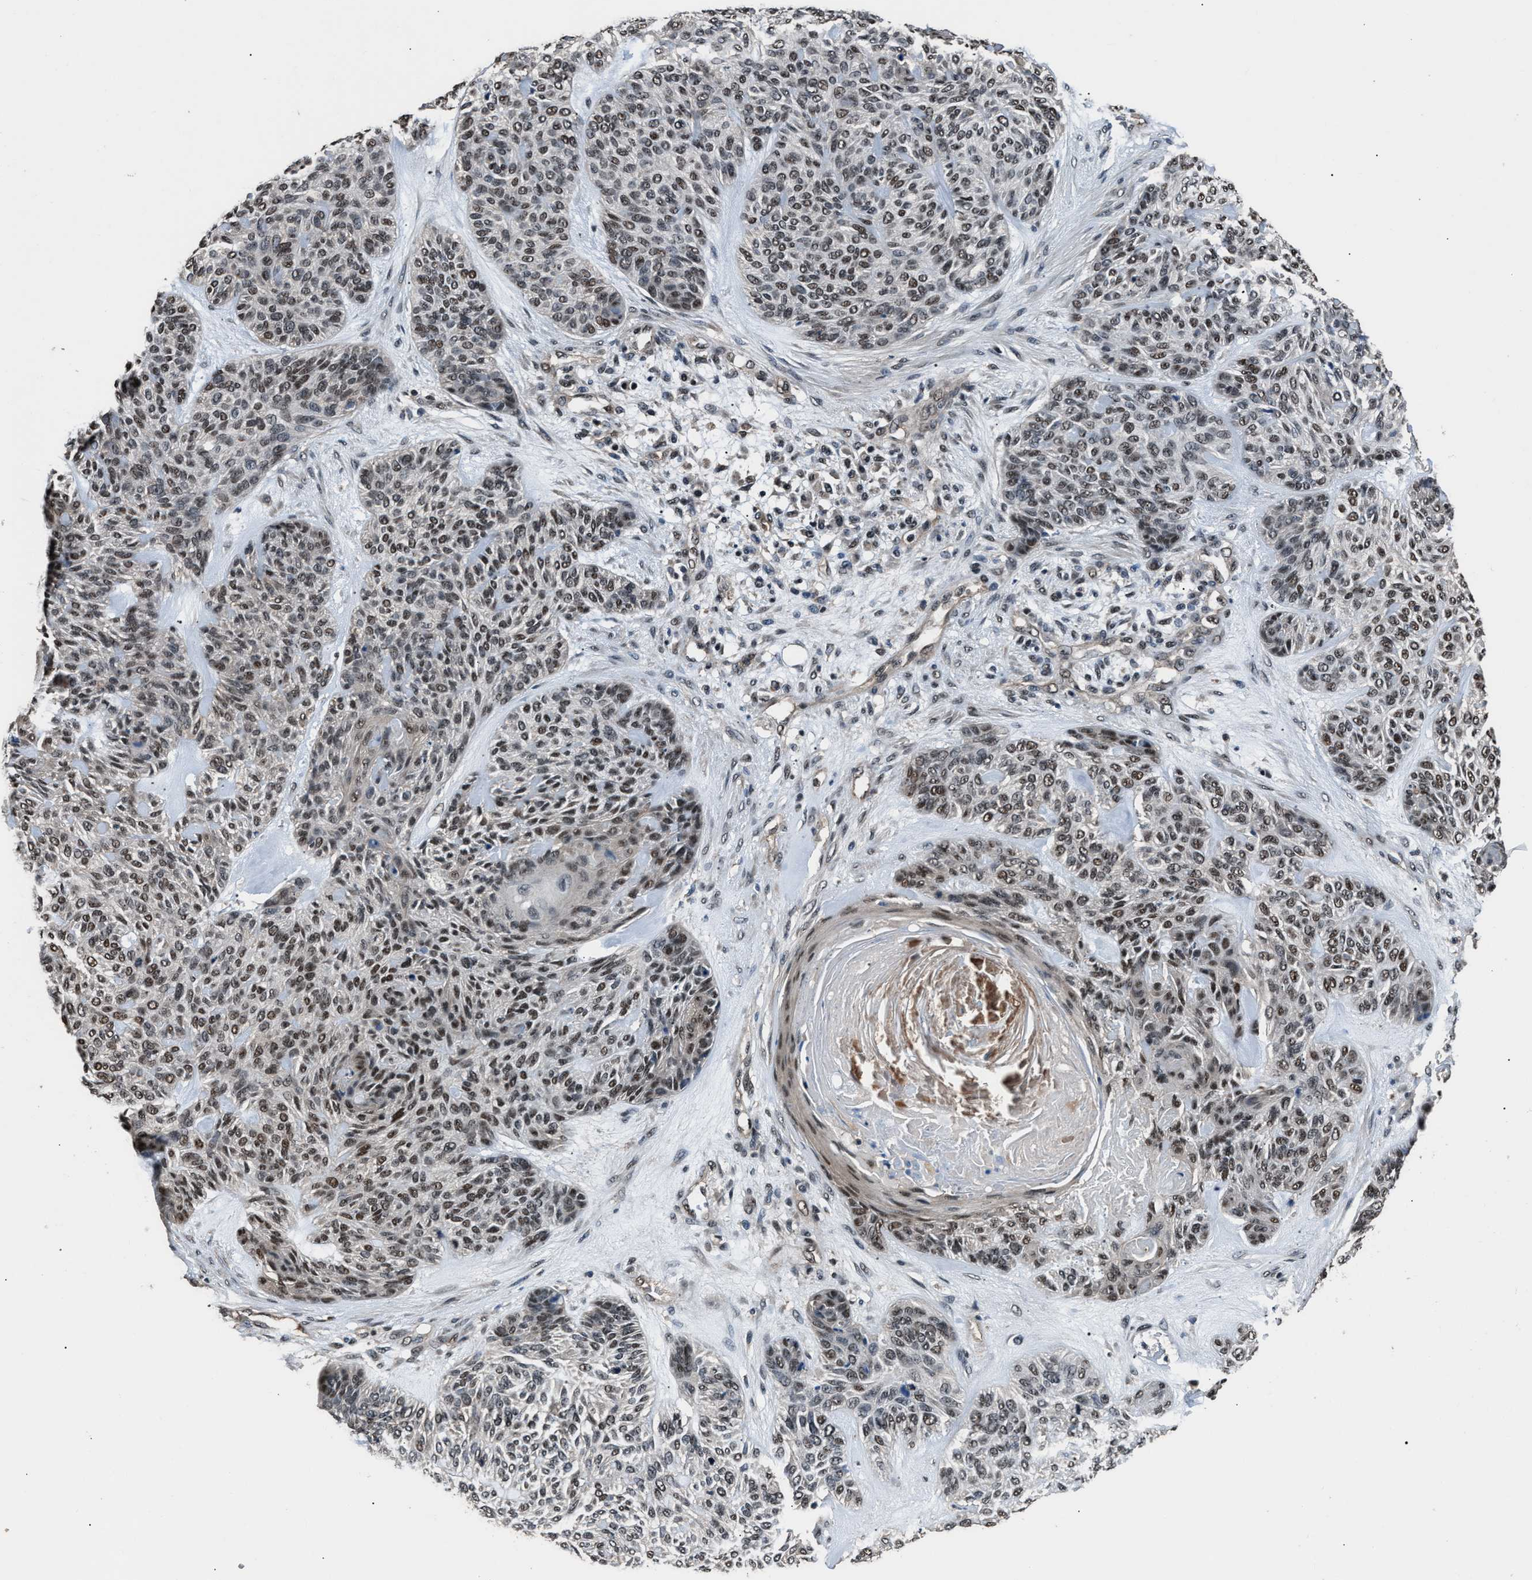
{"staining": {"intensity": "weak", "quantity": ">75%", "location": "nuclear"}, "tissue": "skin cancer", "cell_type": "Tumor cells", "image_type": "cancer", "snomed": [{"axis": "morphology", "description": "Basal cell carcinoma"}, {"axis": "topography", "description": "Skin"}], "caption": "A low amount of weak nuclear expression is present in approximately >75% of tumor cells in skin cancer tissue.", "gene": "DFFA", "patient": {"sex": "male", "age": 55}}